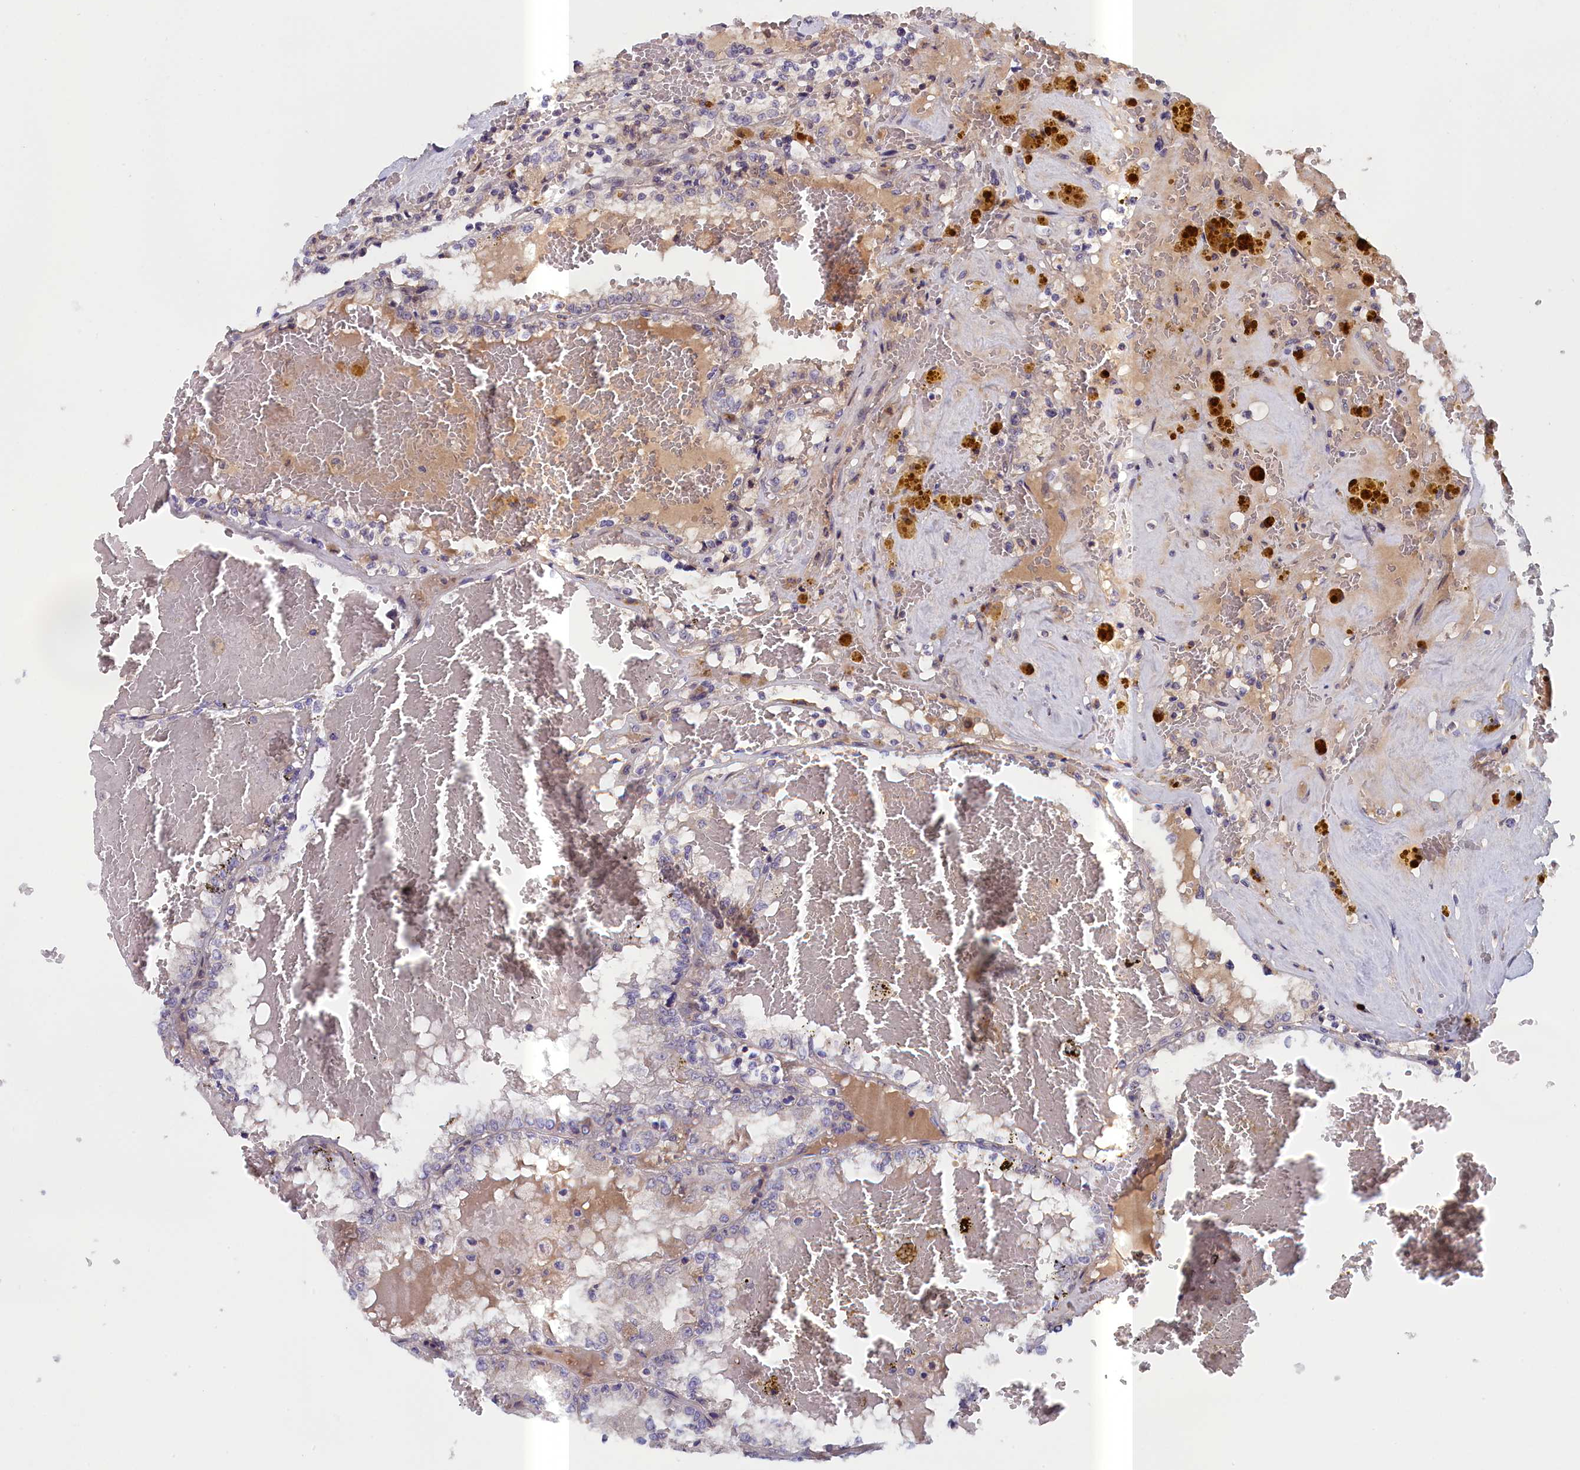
{"staining": {"intensity": "negative", "quantity": "none", "location": "none"}, "tissue": "renal cancer", "cell_type": "Tumor cells", "image_type": "cancer", "snomed": [{"axis": "morphology", "description": "Adenocarcinoma, NOS"}, {"axis": "topography", "description": "Kidney"}], "caption": "DAB (3,3'-diaminobenzidine) immunohistochemical staining of renal cancer exhibits no significant staining in tumor cells.", "gene": "IGFALS", "patient": {"sex": "female", "age": 56}}